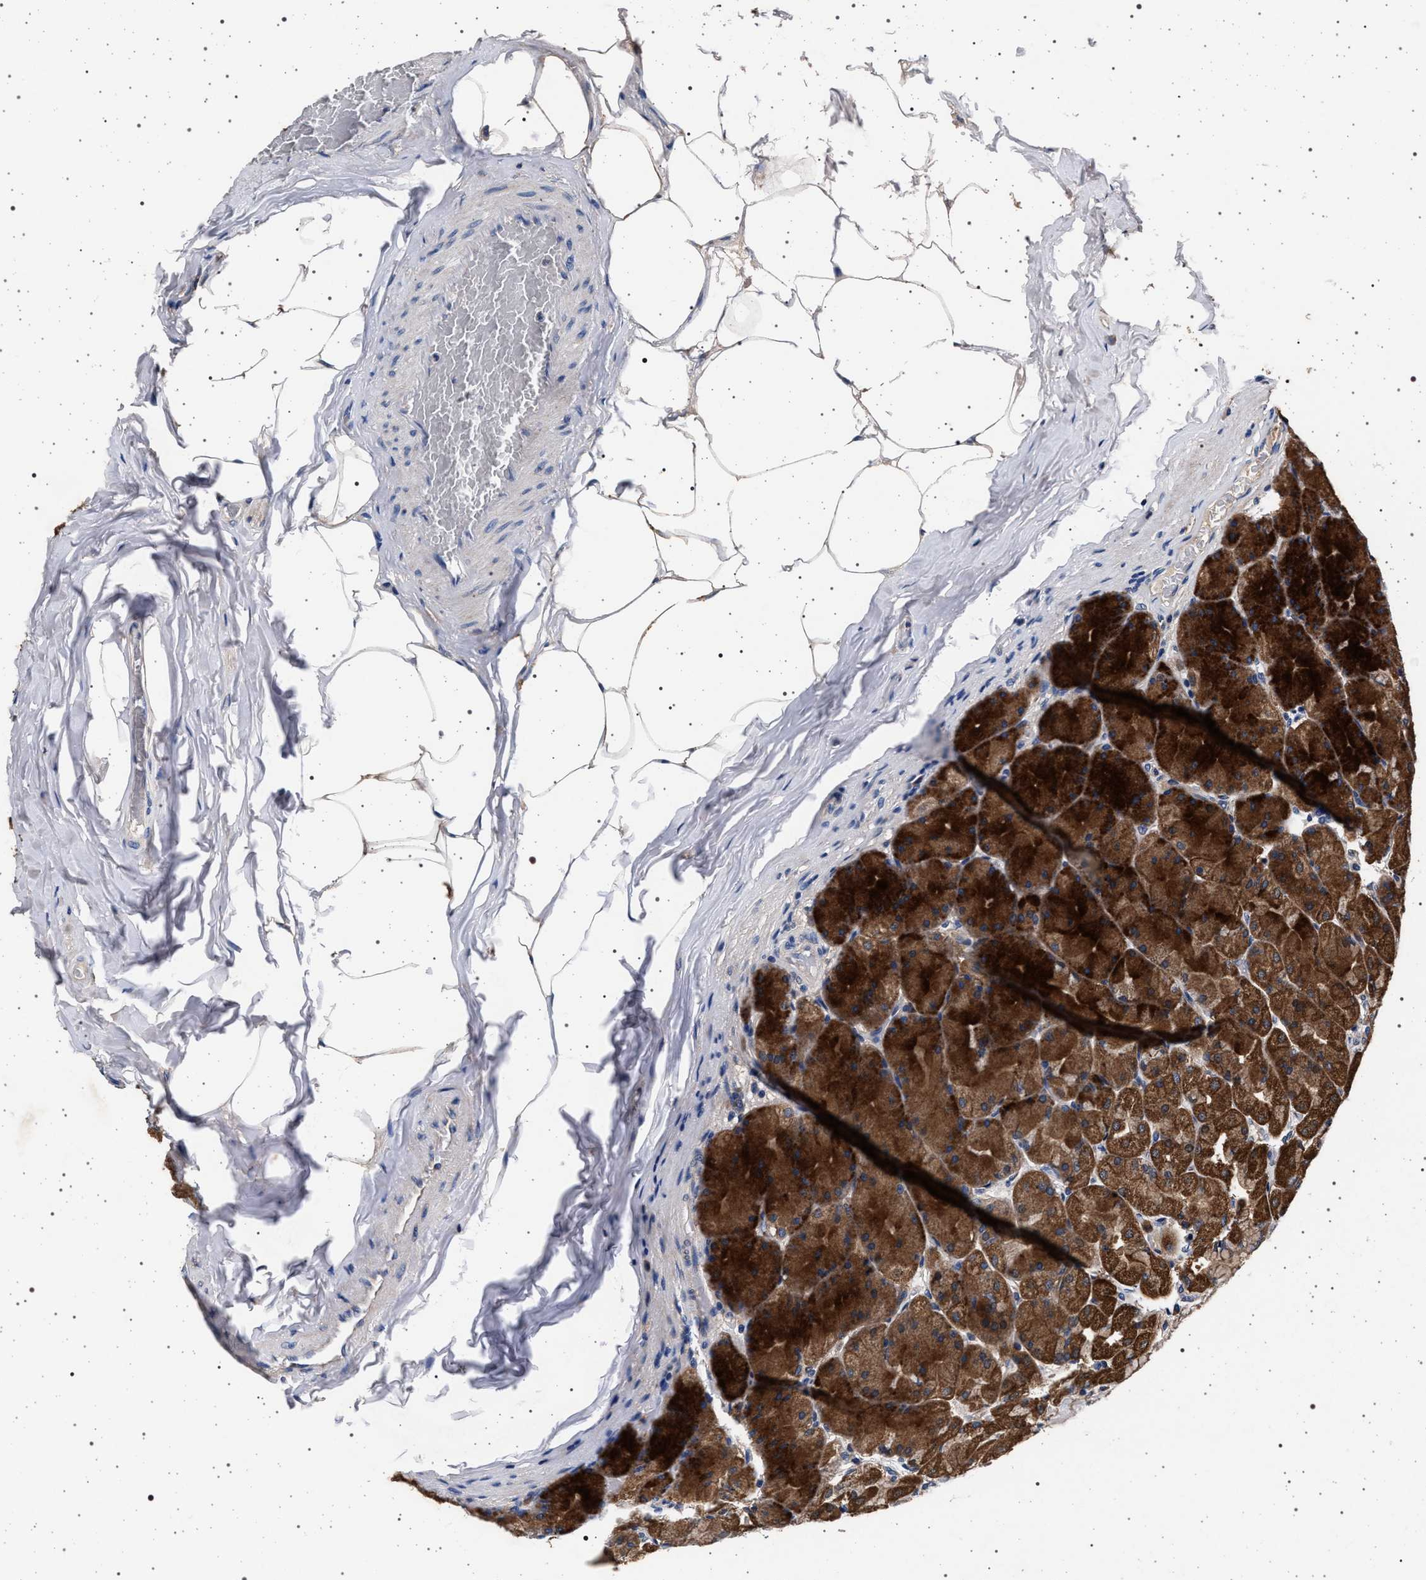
{"staining": {"intensity": "strong", "quantity": ">75%", "location": "cytoplasmic/membranous"}, "tissue": "stomach", "cell_type": "Glandular cells", "image_type": "normal", "snomed": [{"axis": "morphology", "description": "Normal tissue, NOS"}, {"axis": "topography", "description": "Stomach, upper"}], "caption": "Immunohistochemical staining of unremarkable stomach demonstrates >75% levels of strong cytoplasmic/membranous protein positivity in about >75% of glandular cells.", "gene": "MAP3K2", "patient": {"sex": "female", "age": 56}}